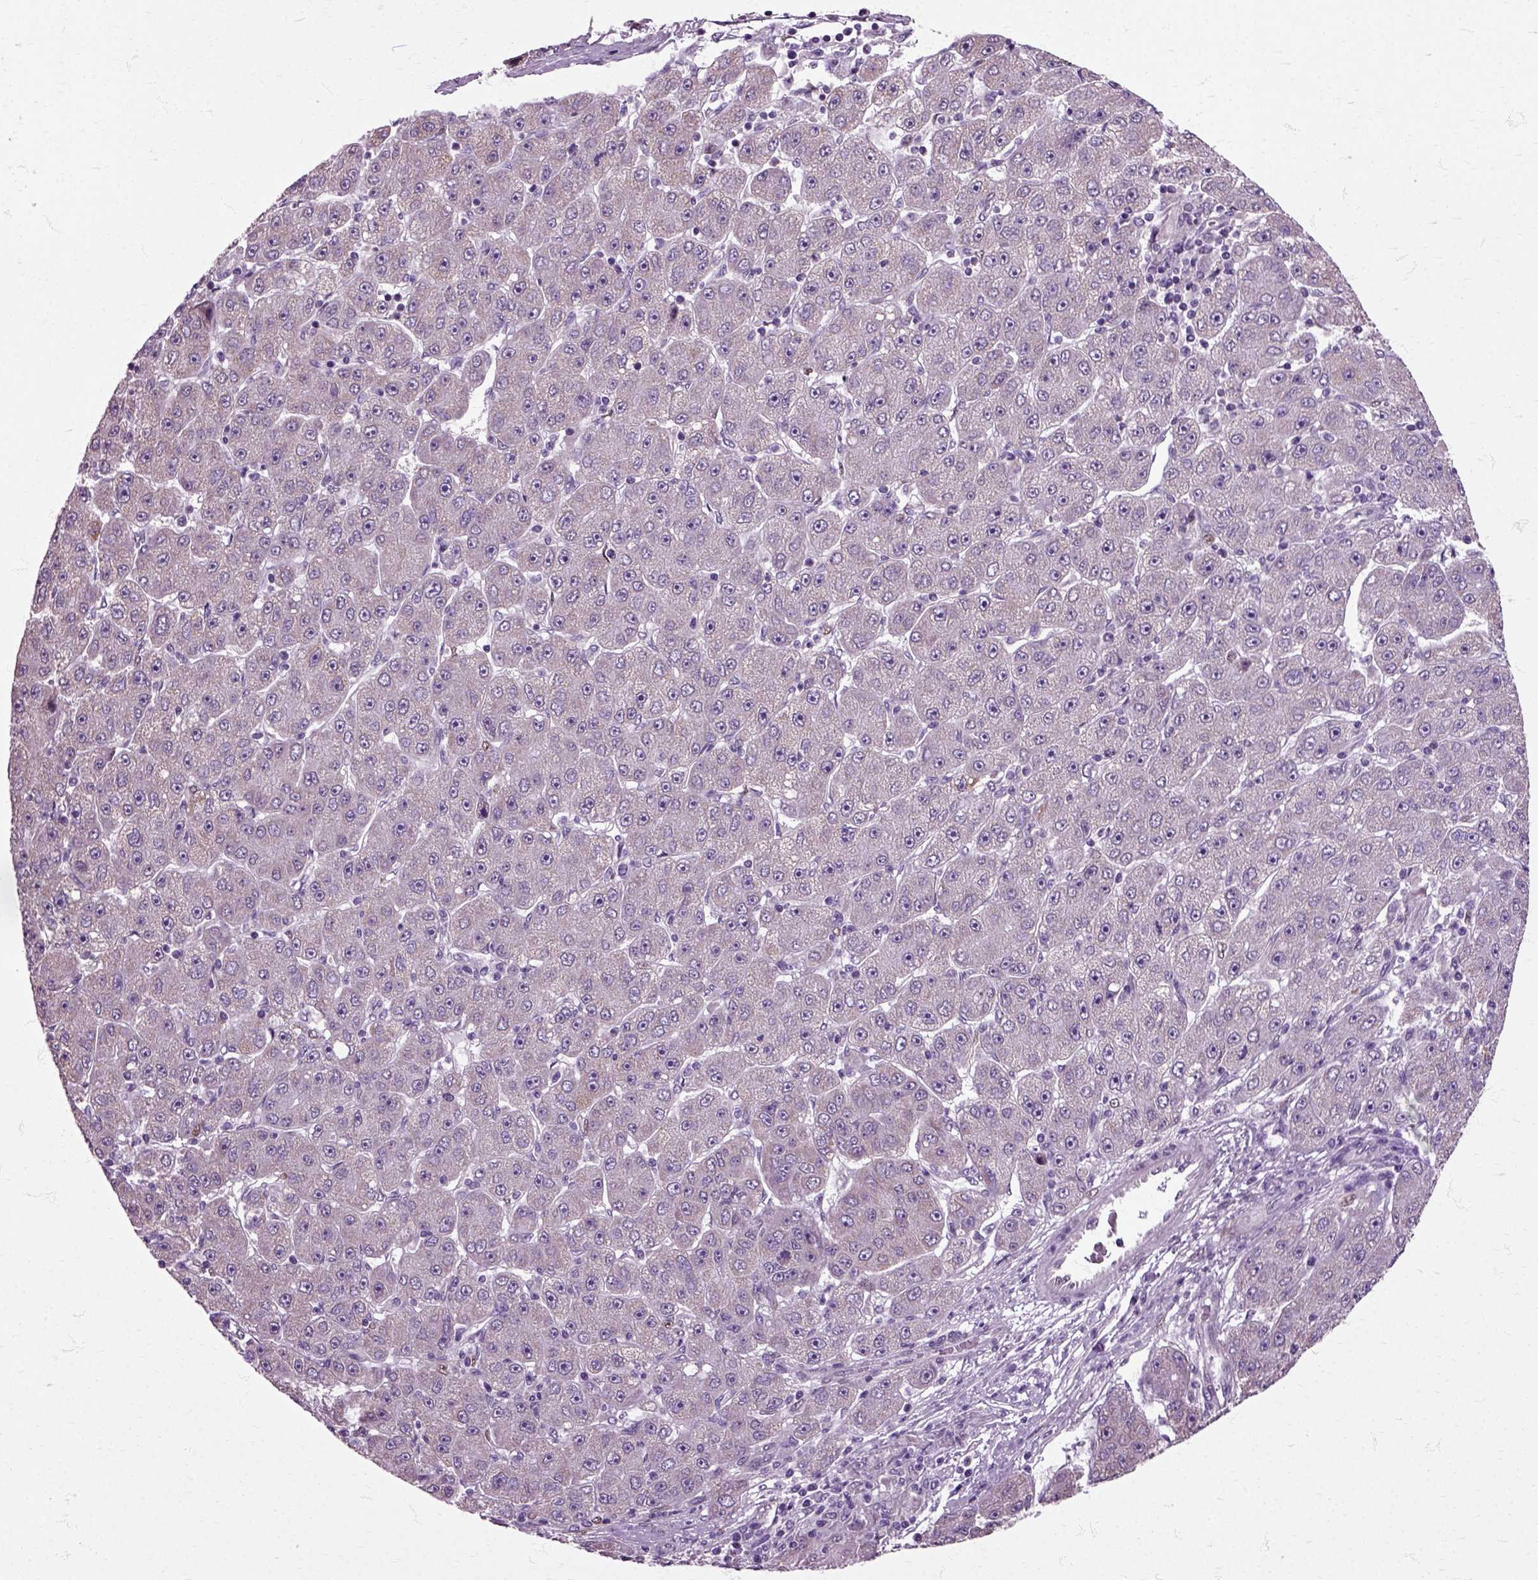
{"staining": {"intensity": "negative", "quantity": "none", "location": "none"}, "tissue": "liver cancer", "cell_type": "Tumor cells", "image_type": "cancer", "snomed": [{"axis": "morphology", "description": "Carcinoma, Hepatocellular, NOS"}, {"axis": "topography", "description": "Liver"}], "caption": "DAB (3,3'-diaminobenzidine) immunohistochemical staining of human hepatocellular carcinoma (liver) displays no significant expression in tumor cells.", "gene": "HSPA2", "patient": {"sex": "male", "age": 67}}